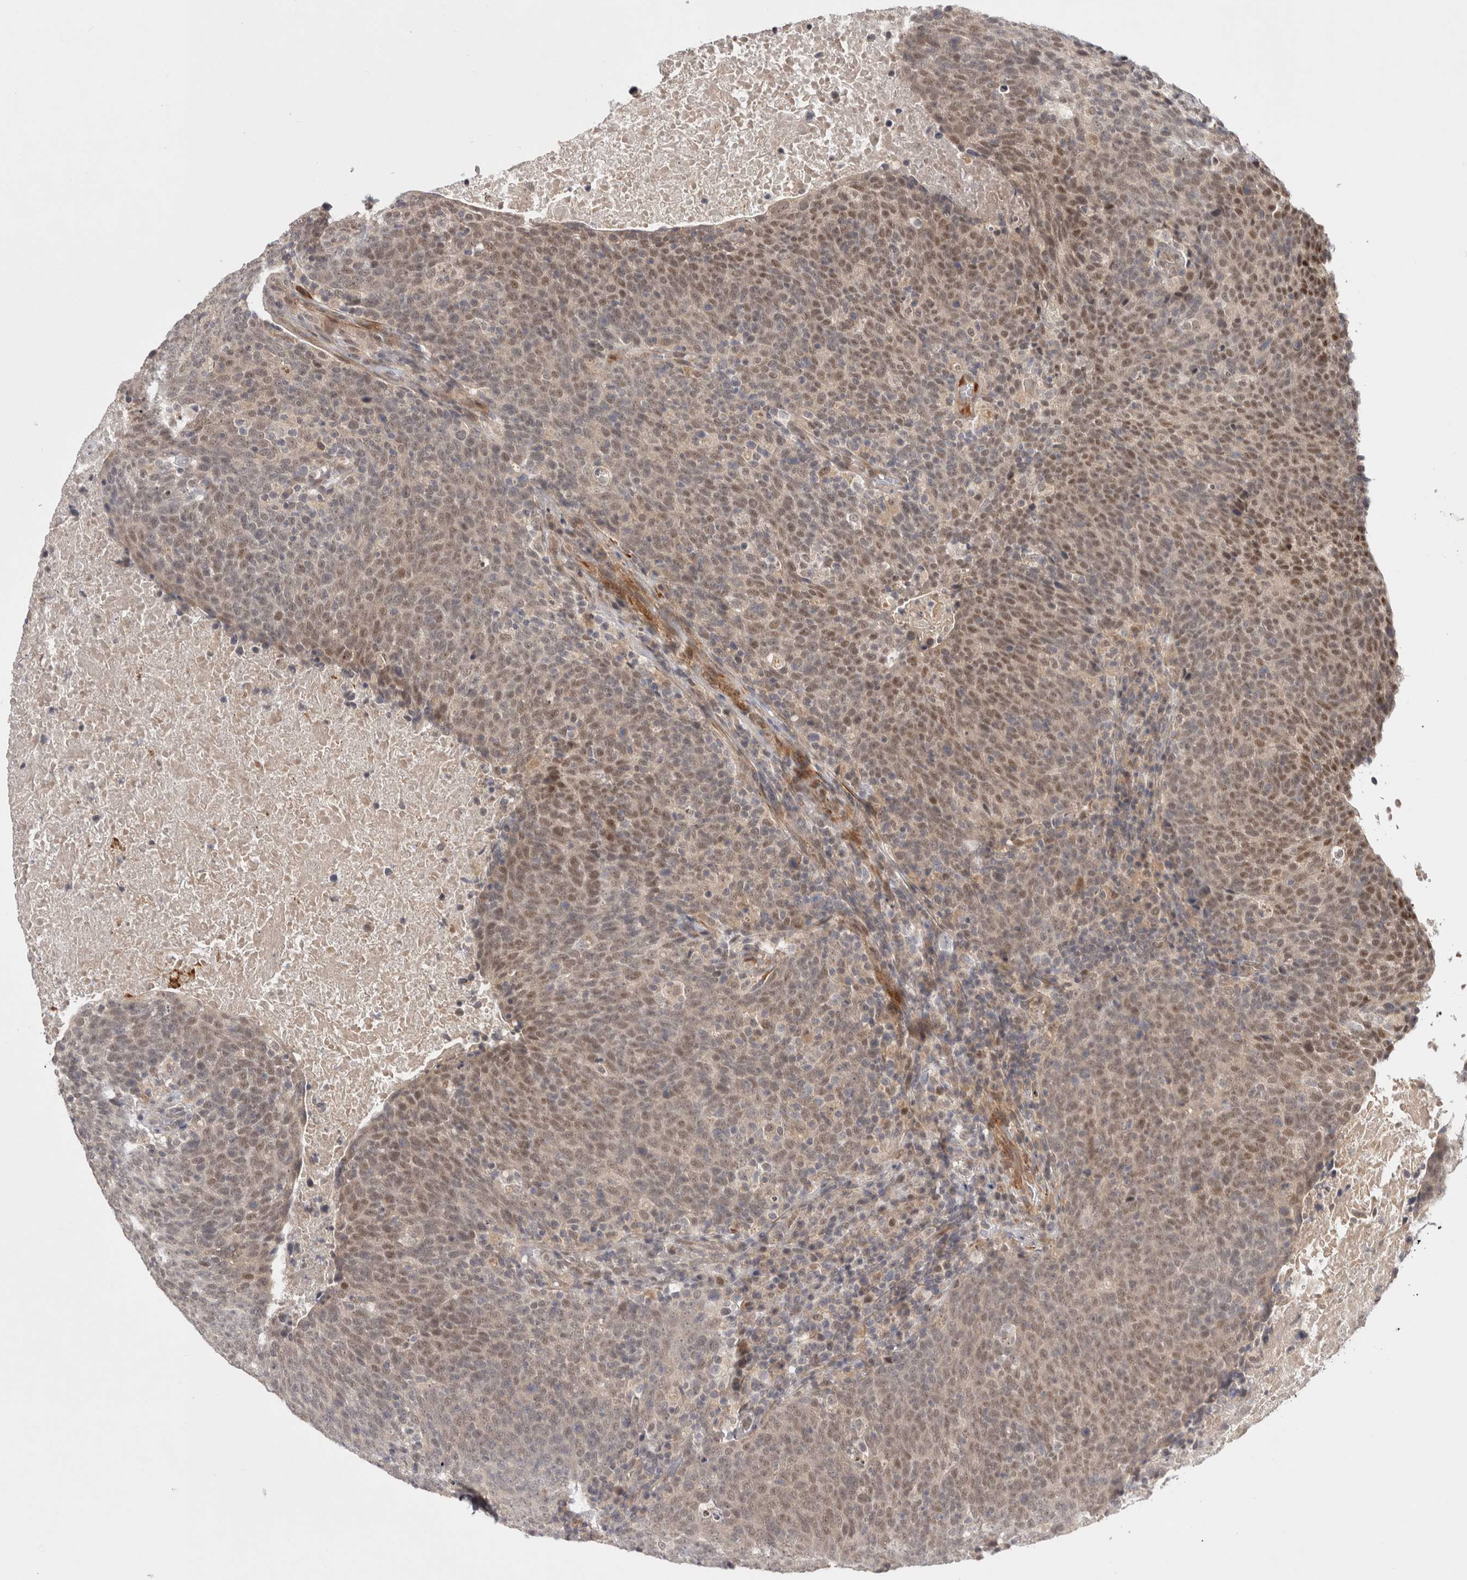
{"staining": {"intensity": "moderate", "quantity": ">75%", "location": "cytoplasmic/membranous,nuclear"}, "tissue": "head and neck cancer", "cell_type": "Tumor cells", "image_type": "cancer", "snomed": [{"axis": "morphology", "description": "Squamous cell carcinoma, NOS"}, {"axis": "morphology", "description": "Squamous cell carcinoma, metastatic, NOS"}, {"axis": "topography", "description": "Lymph node"}, {"axis": "topography", "description": "Head-Neck"}], "caption": "Tumor cells display moderate cytoplasmic/membranous and nuclear positivity in about >75% of cells in head and neck cancer (squamous cell carcinoma).", "gene": "ZNF318", "patient": {"sex": "male", "age": 62}}